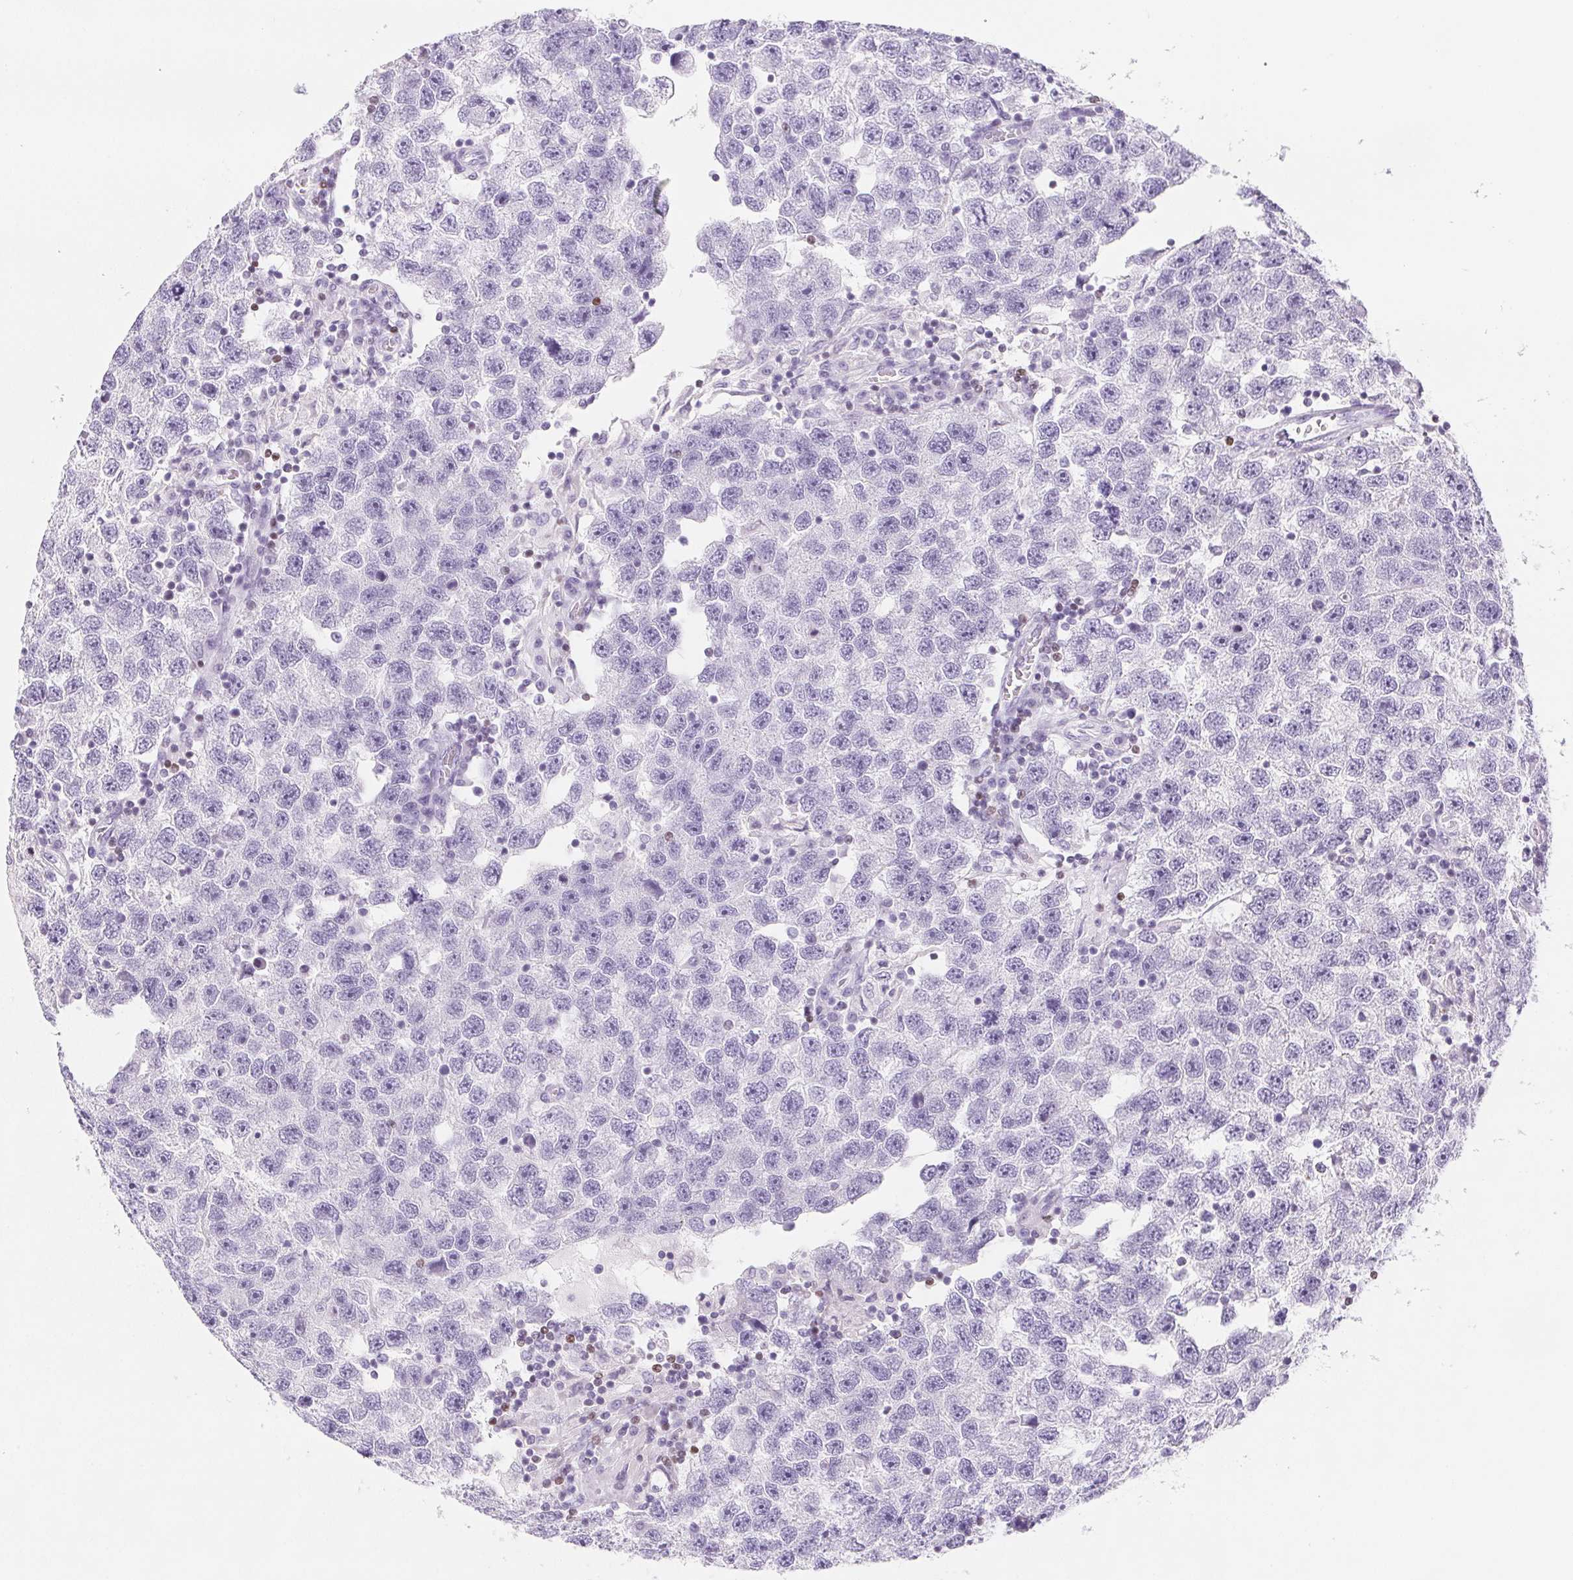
{"staining": {"intensity": "negative", "quantity": "none", "location": "none"}, "tissue": "testis cancer", "cell_type": "Tumor cells", "image_type": "cancer", "snomed": [{"axis": "morphology", "description": "Seminoma, NOS"}, {"axis": "topography", "description": "Testis"}], "caption": "The micrograph demonstrates no significant expression in tumor cells of testis cancer (seminoma). (IHC, brightfield microscopy, high magnification).", "gene": "BEND2", "patient": {"sex": "male", "age": 26}}